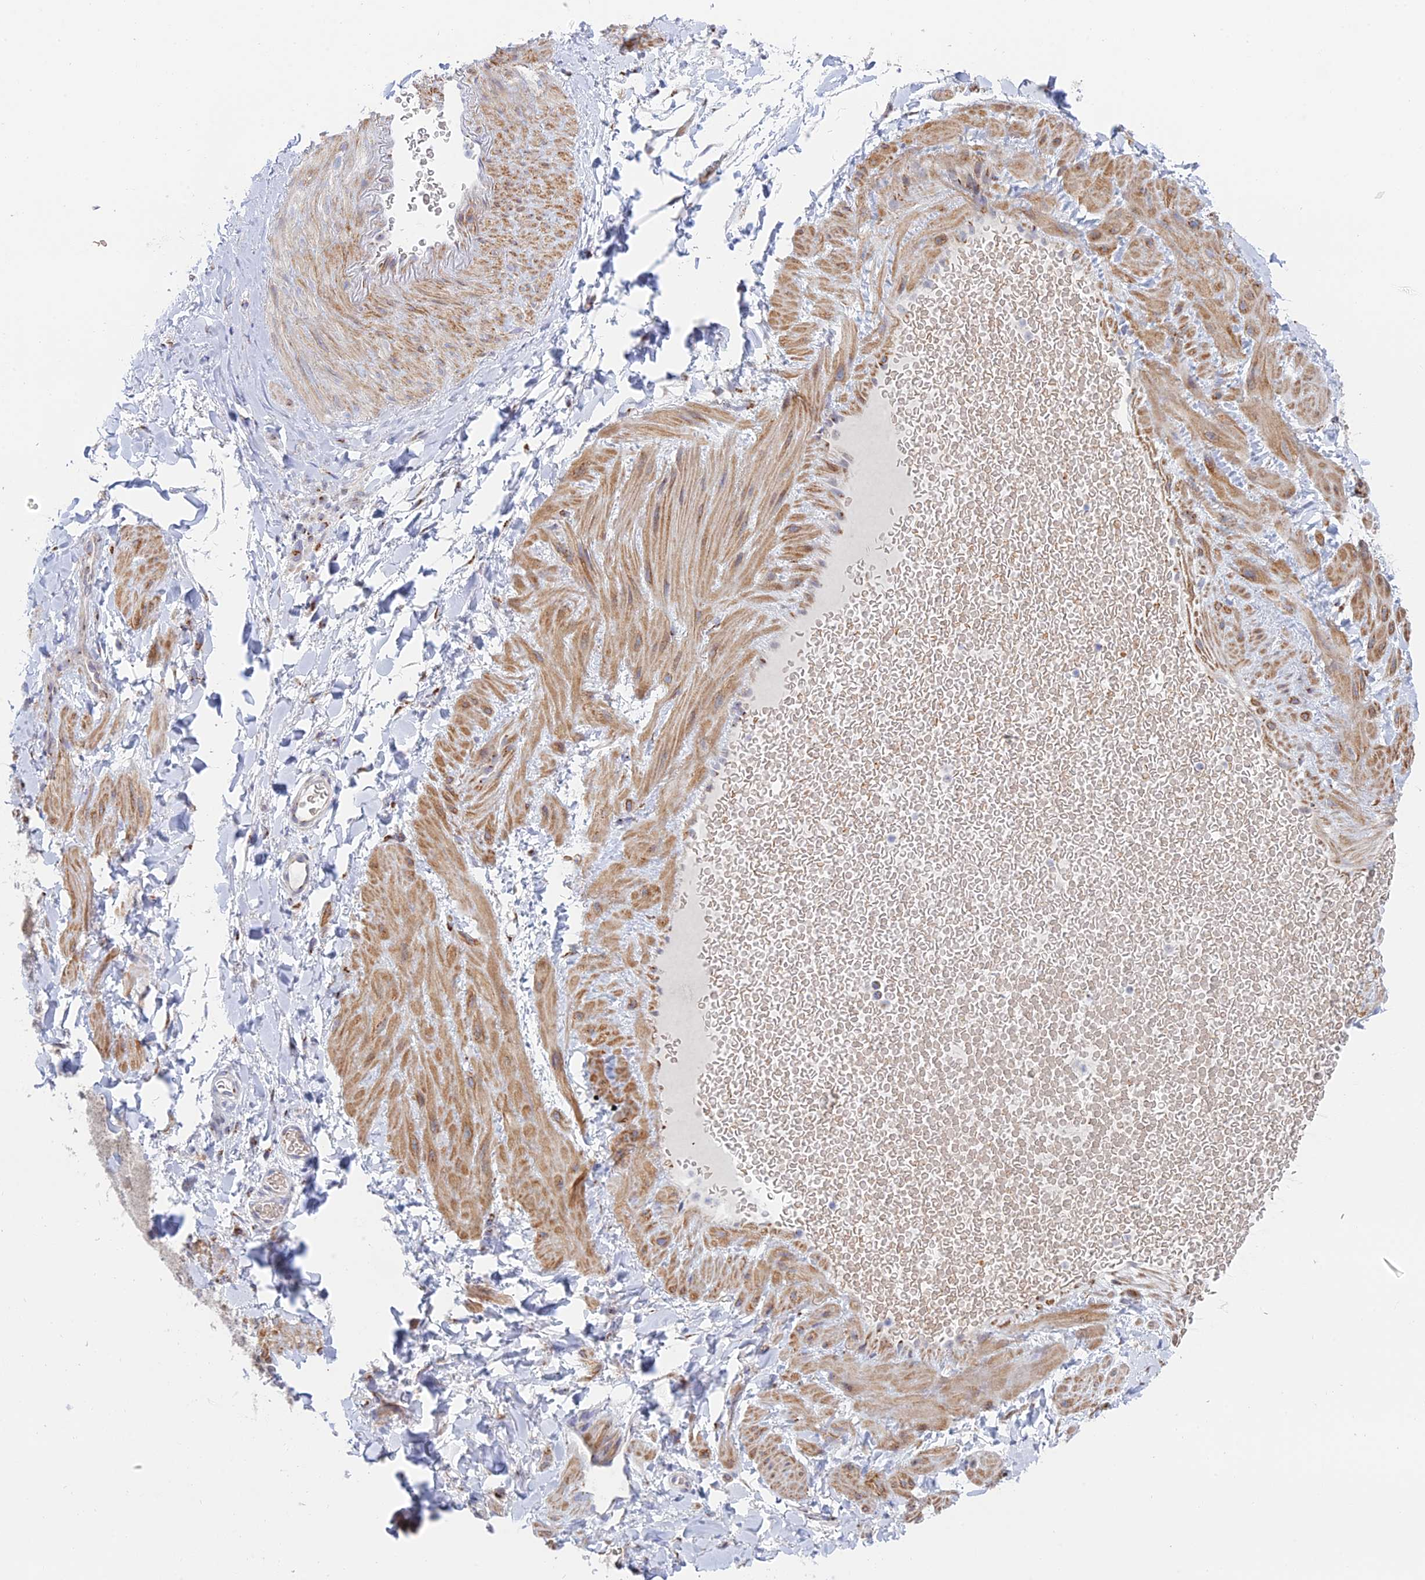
{"staining": {"intensity": "negative", "quantity": "none", "location": "none"}, "tissue": "adipose tissue", "cell_type": "Adipocytes", "image_type": "normal", "snomed": [{"axis": "morphology", "description": "Normal tissue, NOS"}, {"axis": "topography", "description": "Soft tissue"}, {"axis": "topography", "description": "Vascular tissue"}], "caption": "The immunohistochemistry (IHC) micrograph has no significant positivity in adipocytes of adipose tissue. Nuclei are stained in blue.", "gene": "ENSG00000267561", "patient": {"sex": "male", "age": 54}}